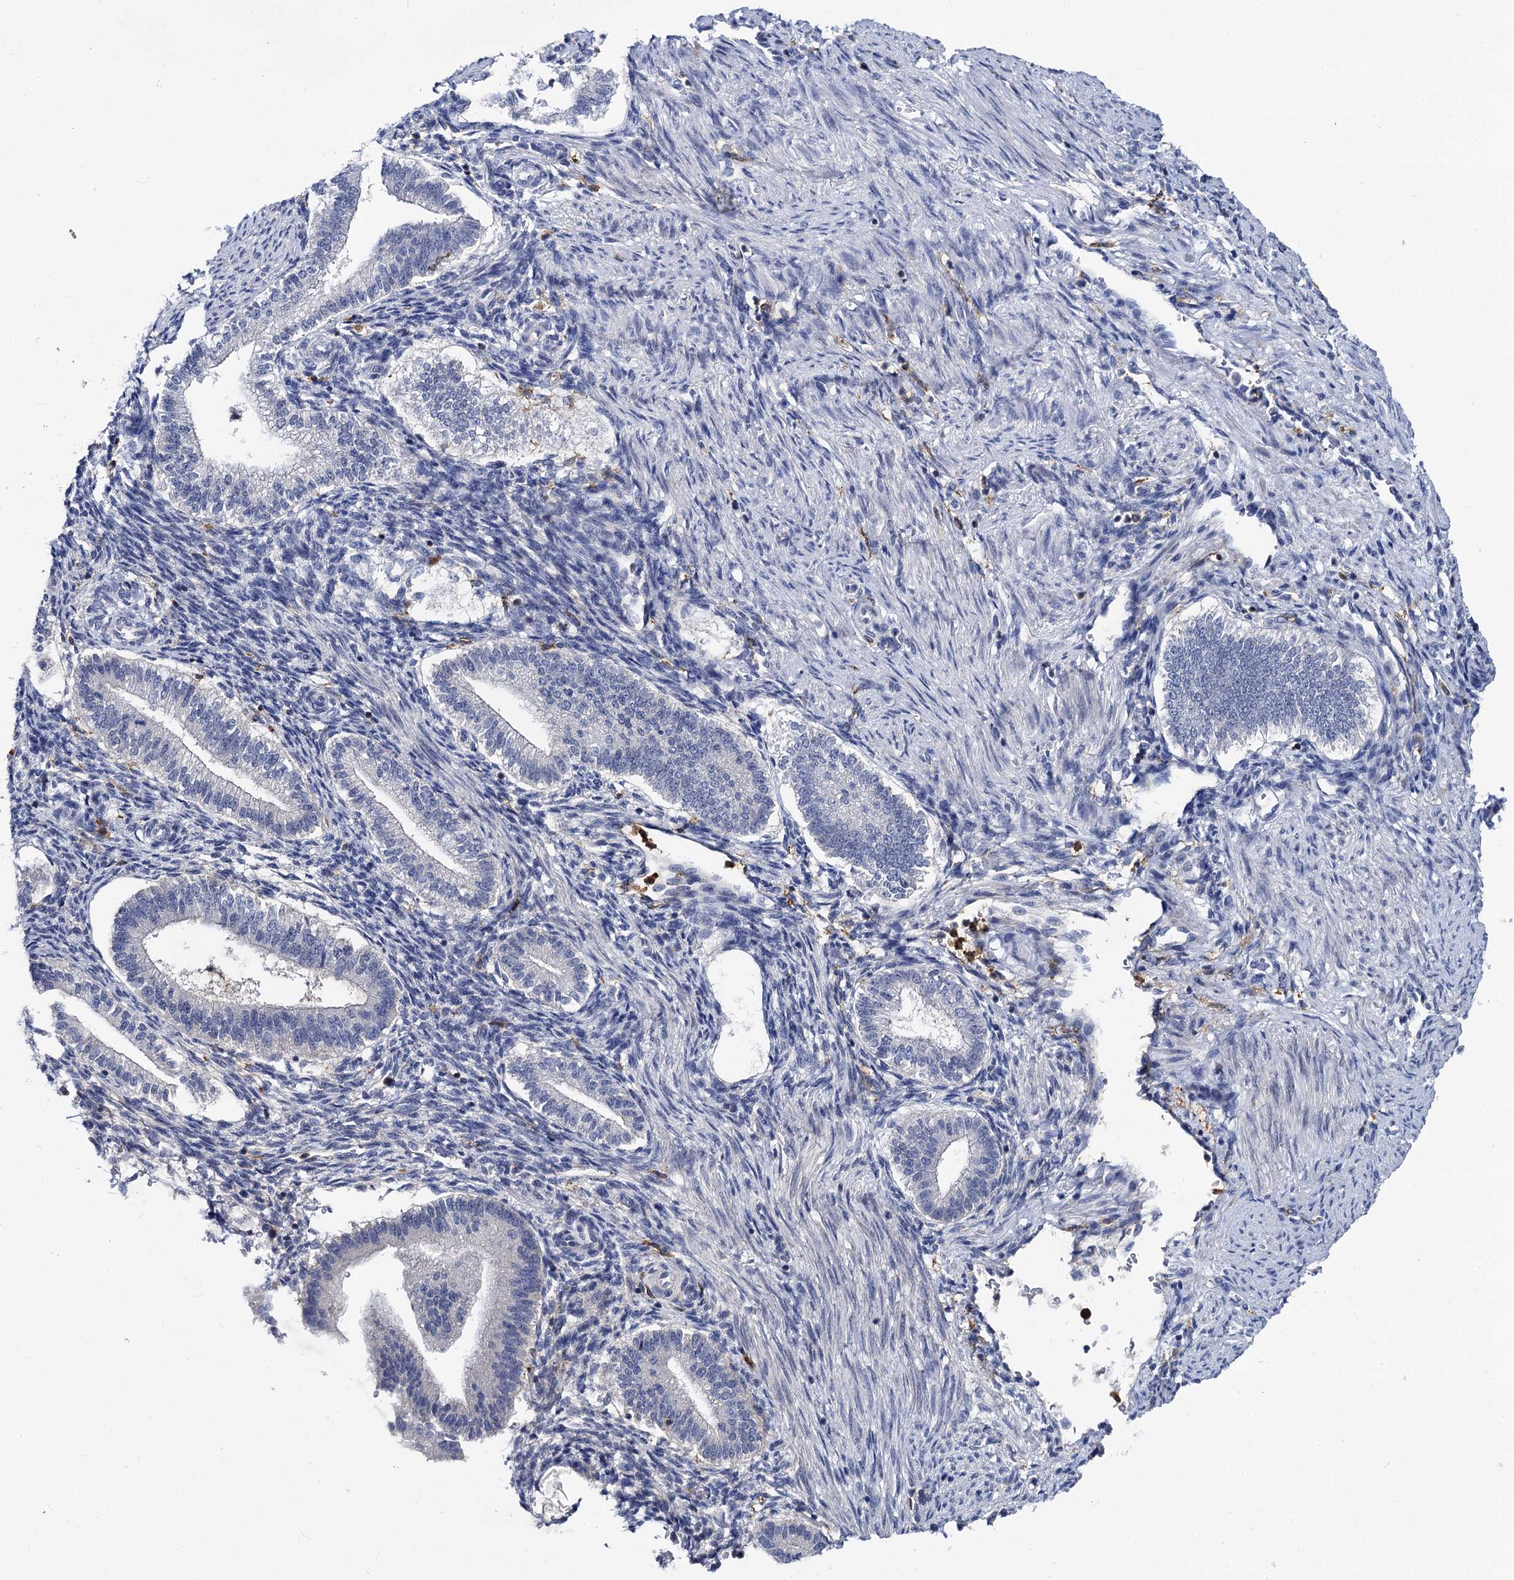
{"staining": {"intensity": "moderate", "quantity": "<25%", "location": "cytoplasmic/membranous"}, "tissue": "endometrium", "cell_type": "Cells in endometrial stroma", "image_type": "normal", "snomed": [{"axis": "morphology", "description": "Normal tissue, NOS"}, {"axis": "topography", "description": "Endometrium"}], "caption": "High-power microscopy captured an IHC micrograph of unremarkable endometrium, revealing moderate cytoplasmic/membranous expression in approximately <25% of cells in endometrial stroma.", "gene": "RHOG", "patient": {"sex": "female", "age": 25}}